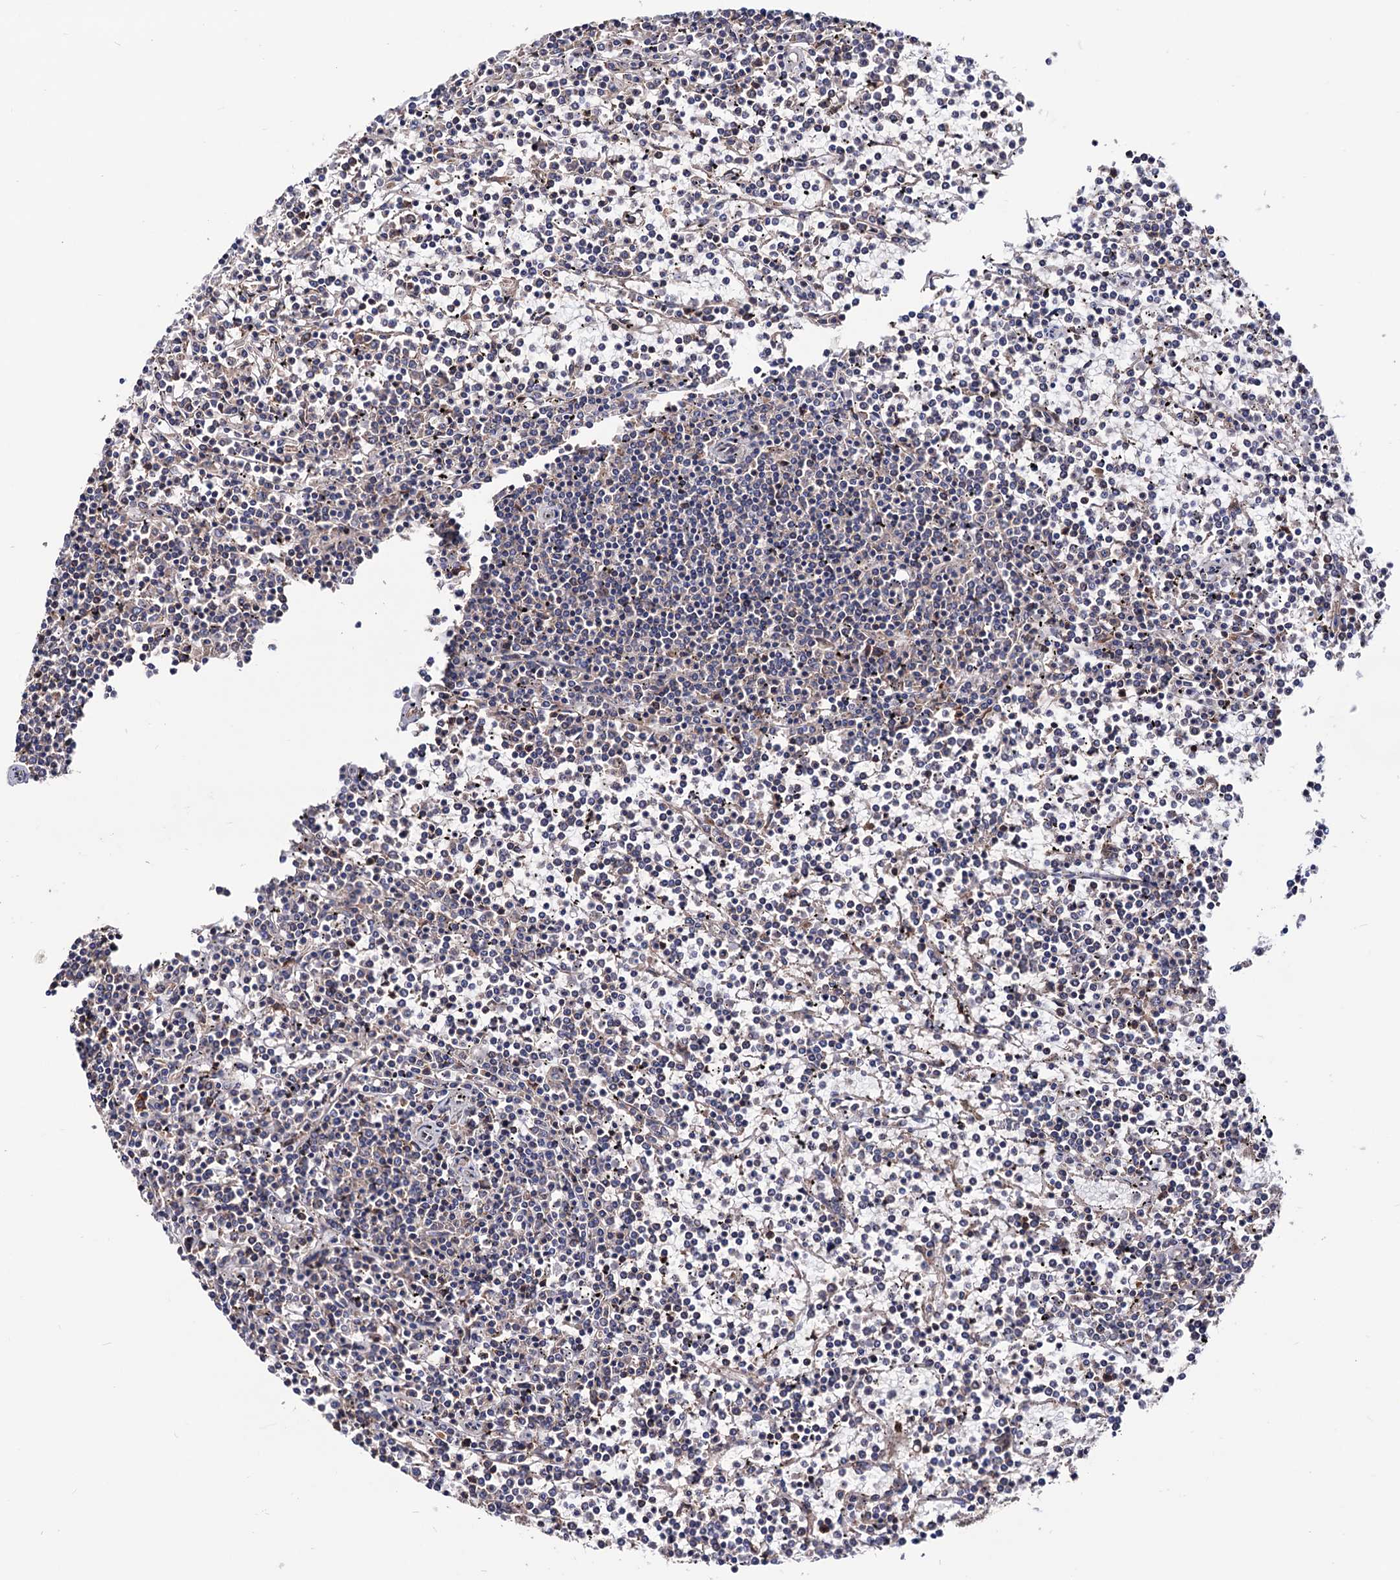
{"staining": {"intensity": "negative", "quantity": "none", "location": "none"}, "tissue": "lymphoma", "cell_type": "Tumor cells", "image_type": "cancer", "snomed": [{"axis": "morphology", "description": "Malignant lymphoma, non-Hodgkin's type, Low grade"}, {"axis": "topography", "description": "Spleen"}], "caption": "Immunohistochemistry (IHC) micrograph of human malignant lymphoma, non-Hodgkin's type (low-grade) stained for a protein (brown), which exhibits no expression in tumor cells.", "gene": "FERMT2", "patient": {"sex": "female", "age": 19}}